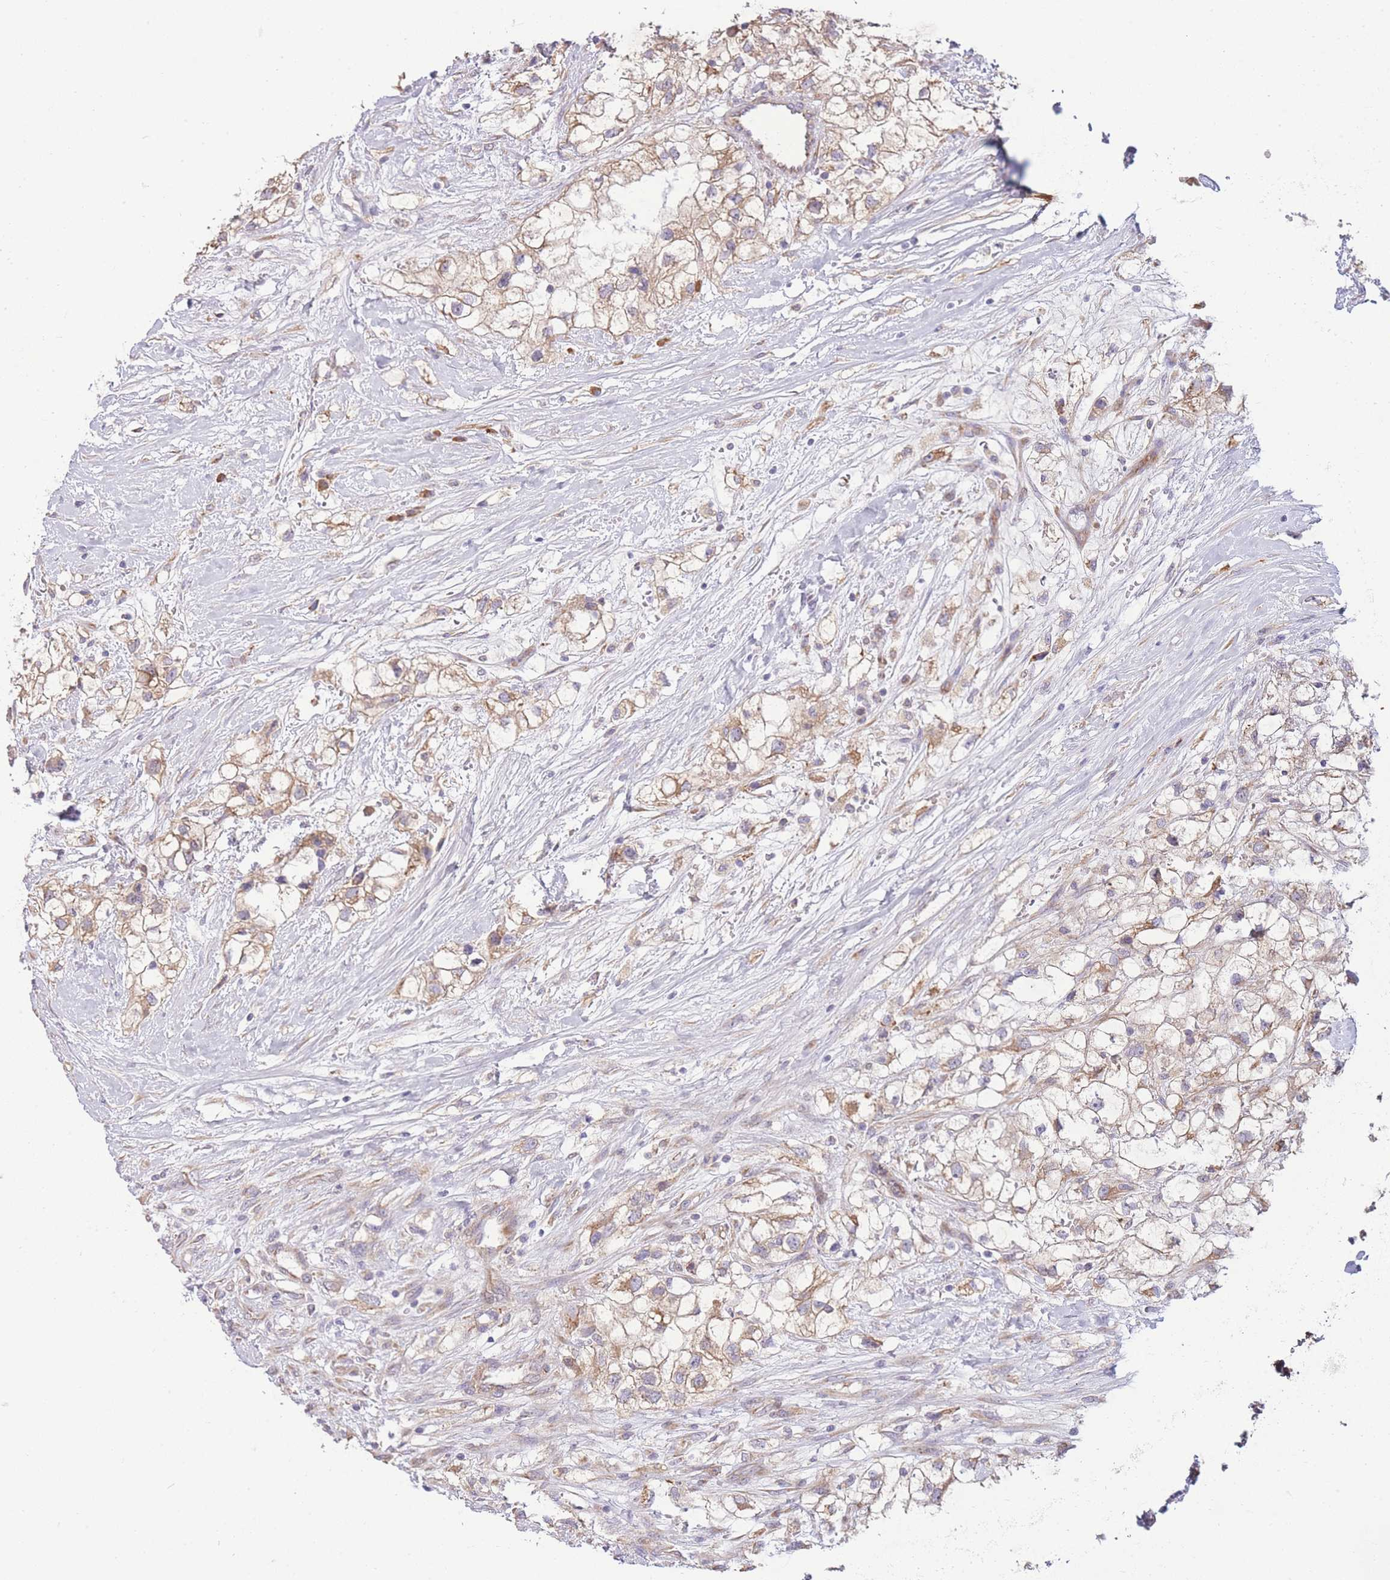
{"staining": {"intensity": "moderate", "quantity": ">75%", "location": "cytoplasmic/membranous"}, "tissue": "renal cancer", "cell_type": "Tumor cells", "image_type": "cancer", "snomed": [{"axis": "morphology", "description": "Adenocarcinoma, NOS"}, {"axis": "topography", "description": "Kidney"}], "caption": "Protein expression analysis of renal adenocarcinoma exhibits moderate cytoplasmic/membranous positivity in approximately >75% of tumor cells.", "gene": "BEX1", "patient": {"sex": "male", "age": 59}}